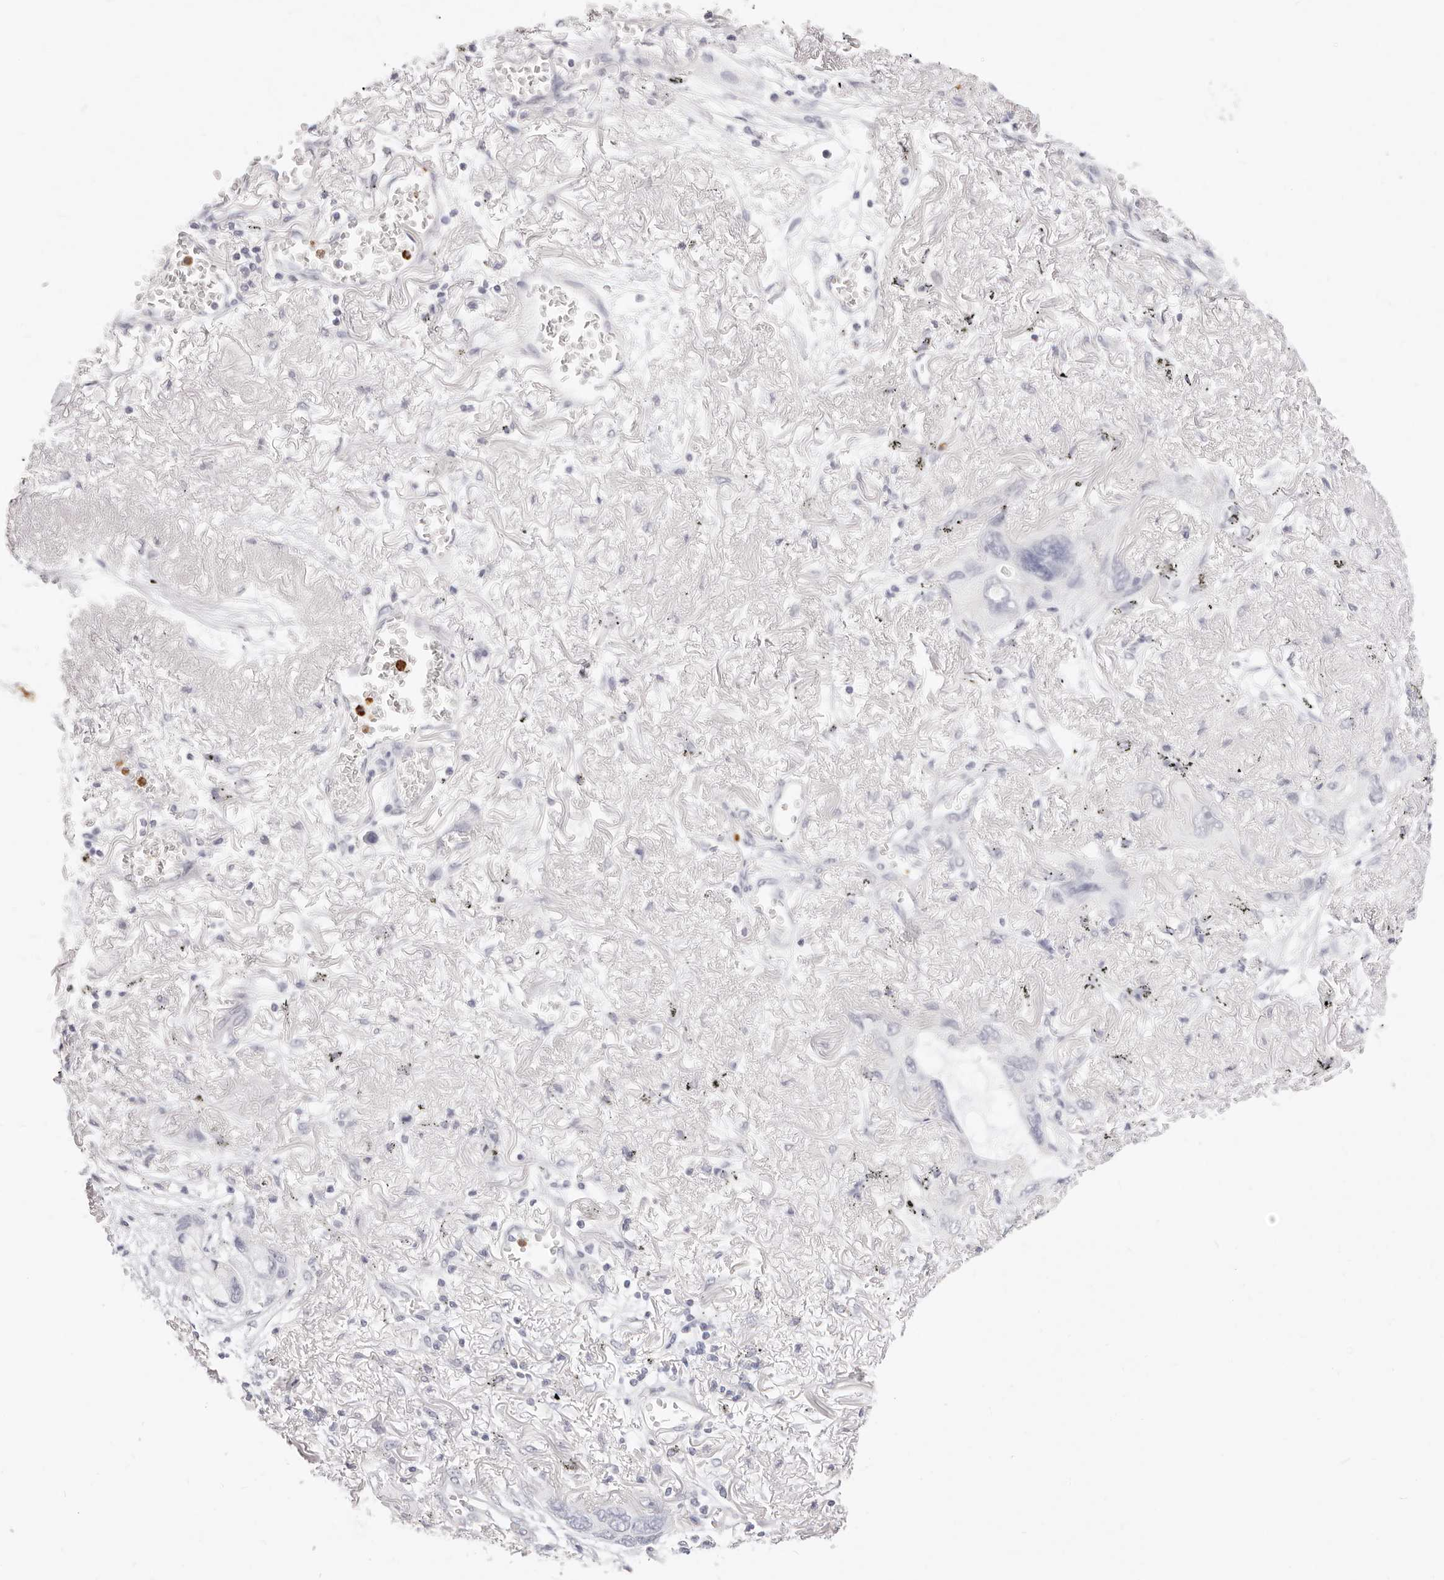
{"staining": {"intensity": "negative", "quantity": "none", "location": "none"}, "tissue": "lung cancer", "cell_type": "Tumor cells", "image_type": "cancer", "snomed": [{"axis": "morphology", "description": "Squamous cell carcinoma, NOS"}, {"axis": "topography", "description": "Lung"}], "caption": "Tumor cells show no significant protein expression in lung cancer (squamous cell carcinoma). The staining was performed using DAB (3,3'-diaminobenzidine) to visualize the protein expression in brown, while the nuclei were stained in blue with hematoxylin (Magnification: 20x).", "gene": "CAMP", "patient": {"sex": "female", "age": 73}}